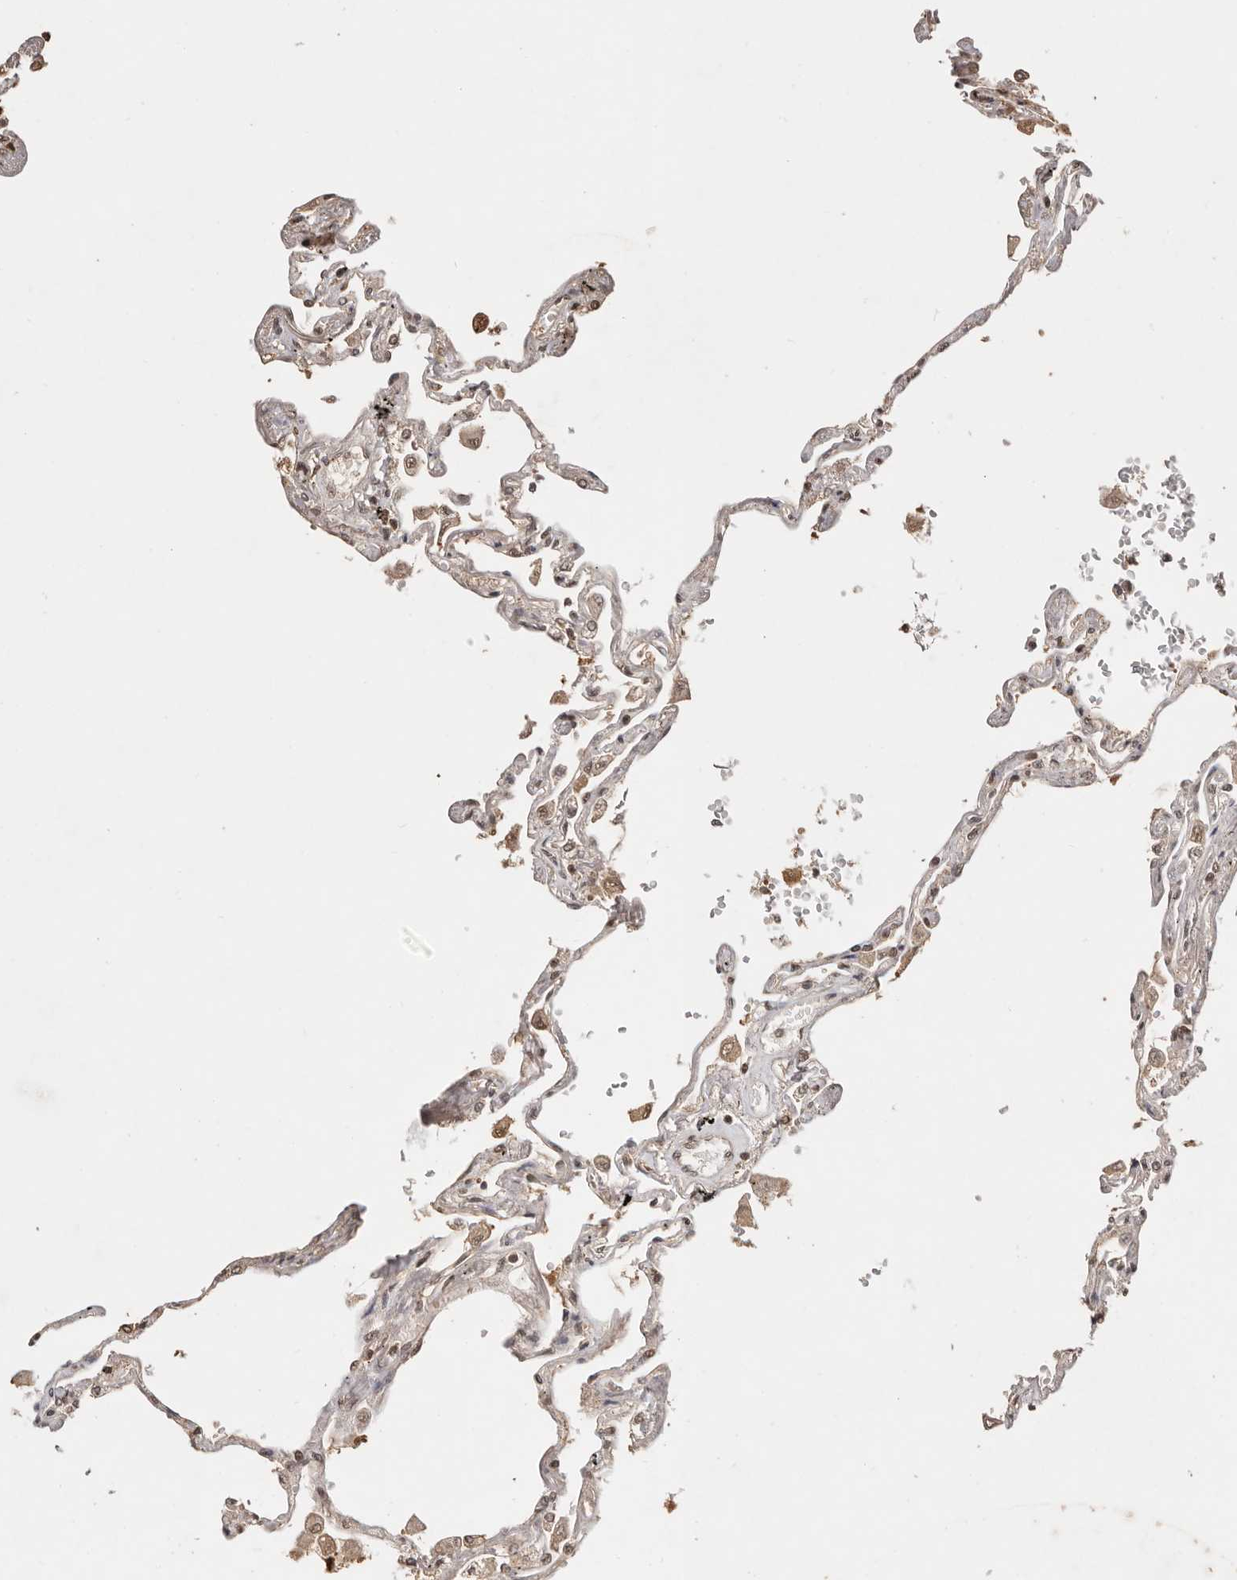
{"staining": {"intensity": "negative", "quantity": "none", "location": "none"}, "tissue": "lung", "cell_type": "Alveolar cells", "image_type": "normal", "snomed": [{"axis": "morphology", "description": "Normal tissue, NOS"}, {"axis": "topography", "description": "Lung"}], "caption": "IHC histopathology image of unremarkable lung: lung stained with DAB displays no significant protein staining in alveolar cells.", "gene": "PSMA5", "patient": {"sex": "female", "age": 67}}